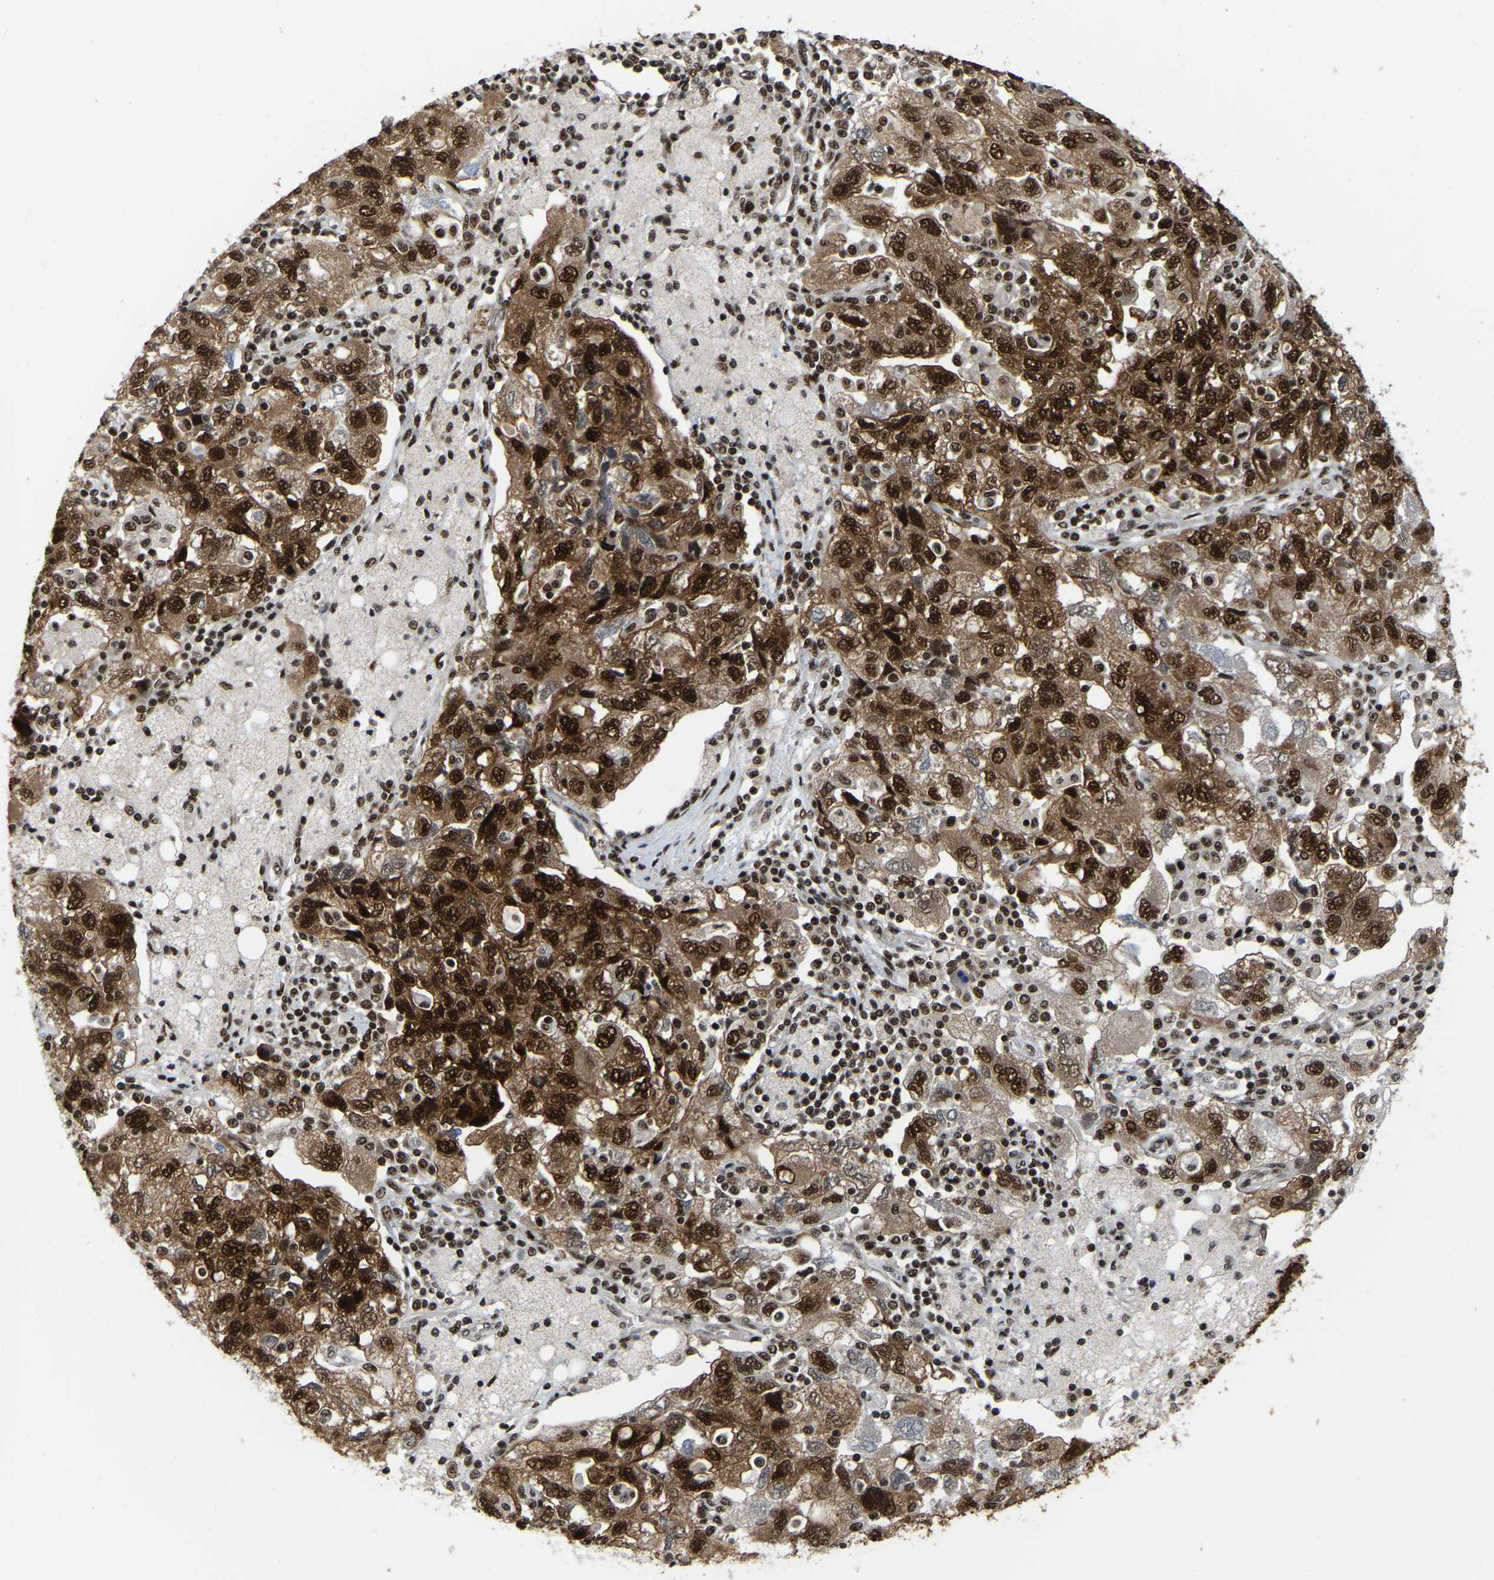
{"staining": {"intensity": "strong", "quantity": ">75%", "location": "cytoplasmic/membranous,nuclear"}, "tissue": "ovarian cancer", "cell_type": "Tumor cells", "image_type": "cancer", "snomed": [{"axis": "morphology", "description": "Carcinoma, NOS"}, {"axis": "morphology", "description": "Cystadenocarcinoma, serous, NOS"}, {"axis": "topography", "description": "Ovary"}], "caption": "High-magnification brightfield microscopy of ovarian carcinoma stained with DAB (brown) and counterstained with hematoxylin (blue). tumor cells exhibit strong cytoplasmic/membranous and nuclear staining is appreciated in approximately>75% of cells.", "gene": "TBL1XR1", "patient": {"sex": "female", "age": 69}}